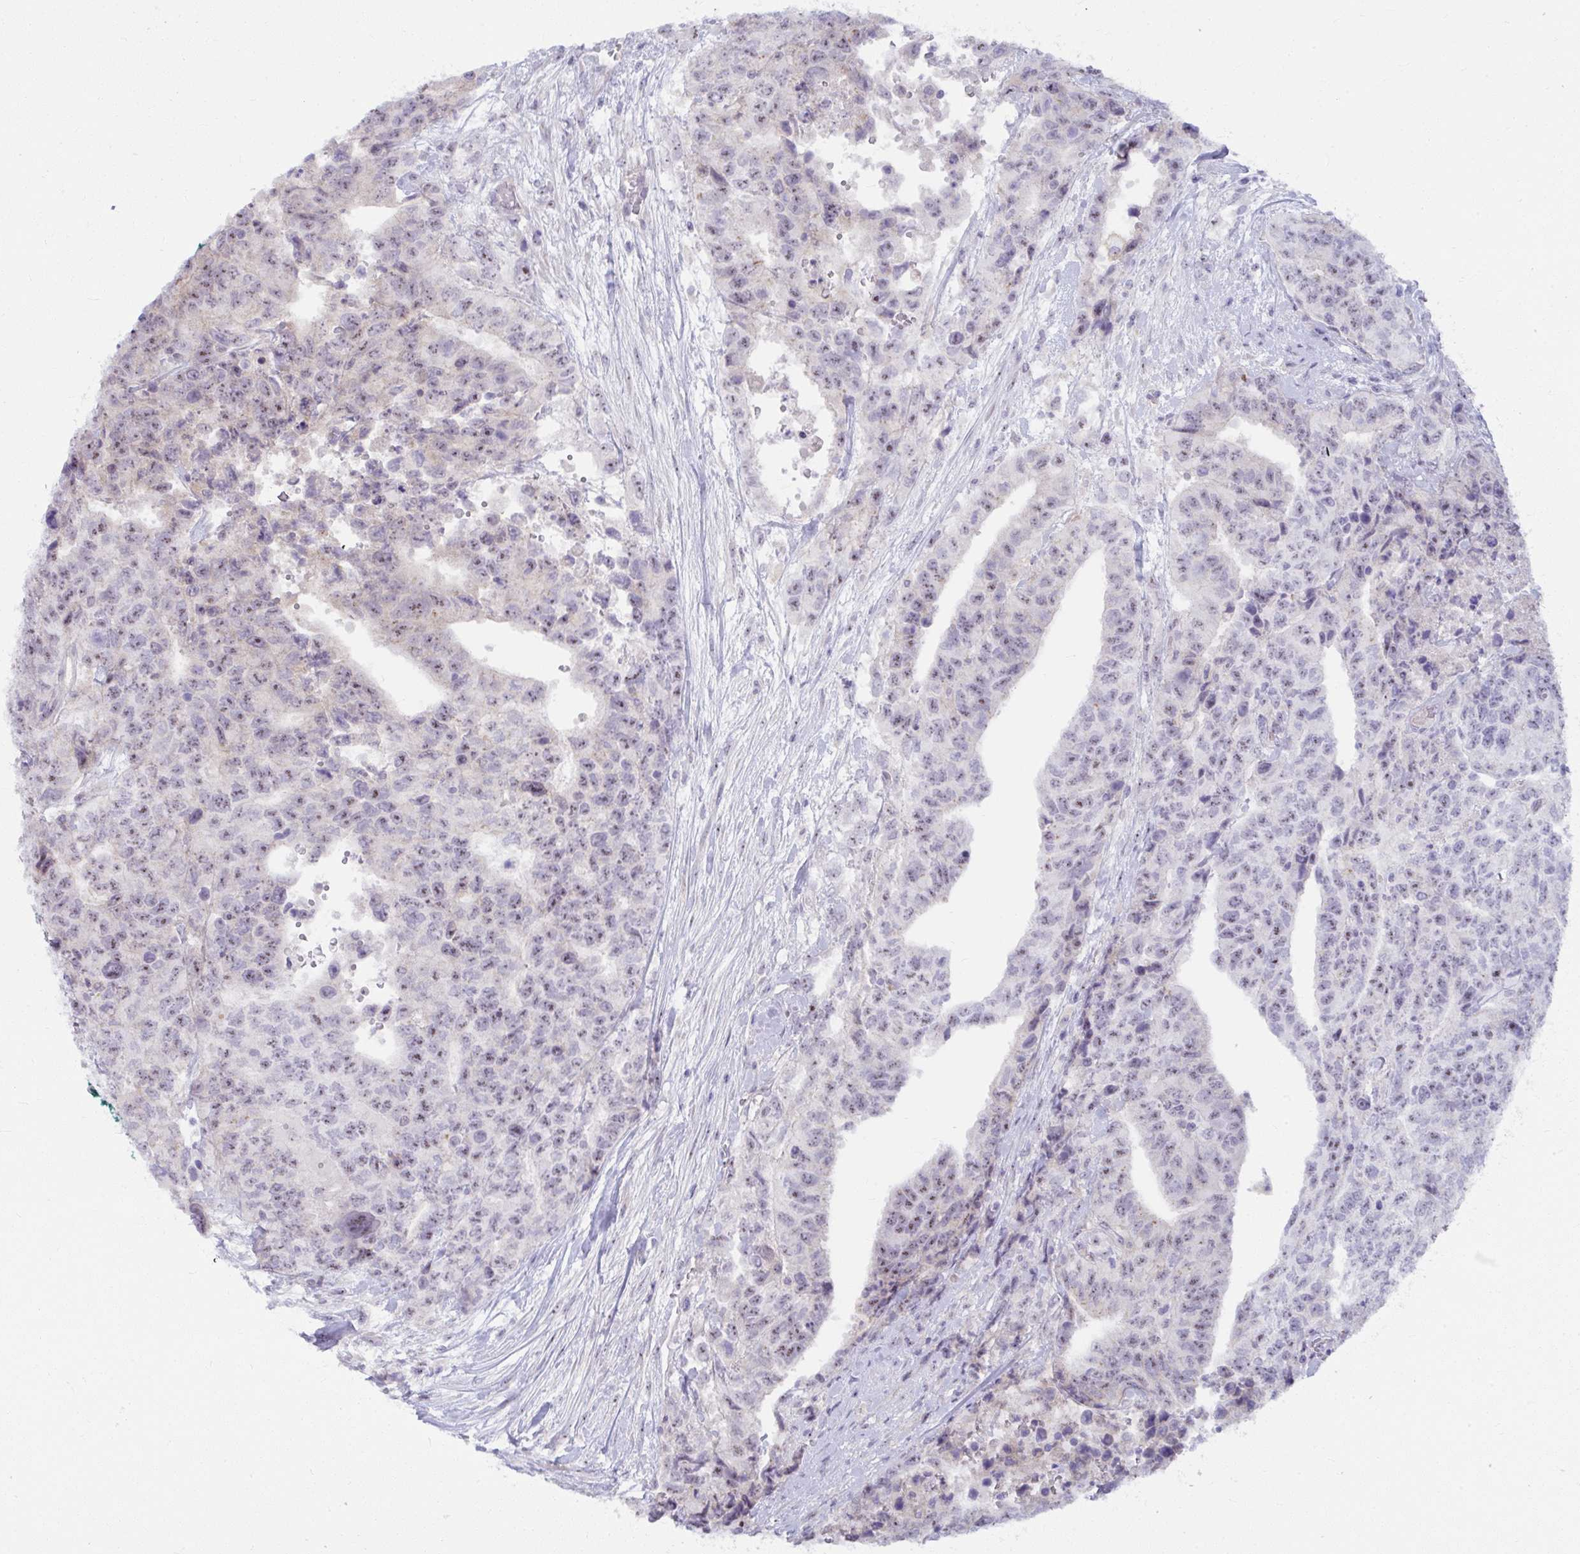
{"staining": {"intensity": "moderate", "quantity": "<25%", "location": "nuclear"}, "tissue": "testis cancer", "cell_type": "Tumor cells", "image_type": "cancer", "snomed": [{"axis": "morphology", "description": "Carcinoma, Embryonal, NOS"}, {"axis": "topography", "description": "Testis"}], "caption": "Testis cancer (embryonal carcinoma) stained with a brown dye demonstrates moderate nuclear positive expression in approximately <25% of tumor cells.", "gene": "MUS81", "patient": {"sex": "male", "age": 24}}